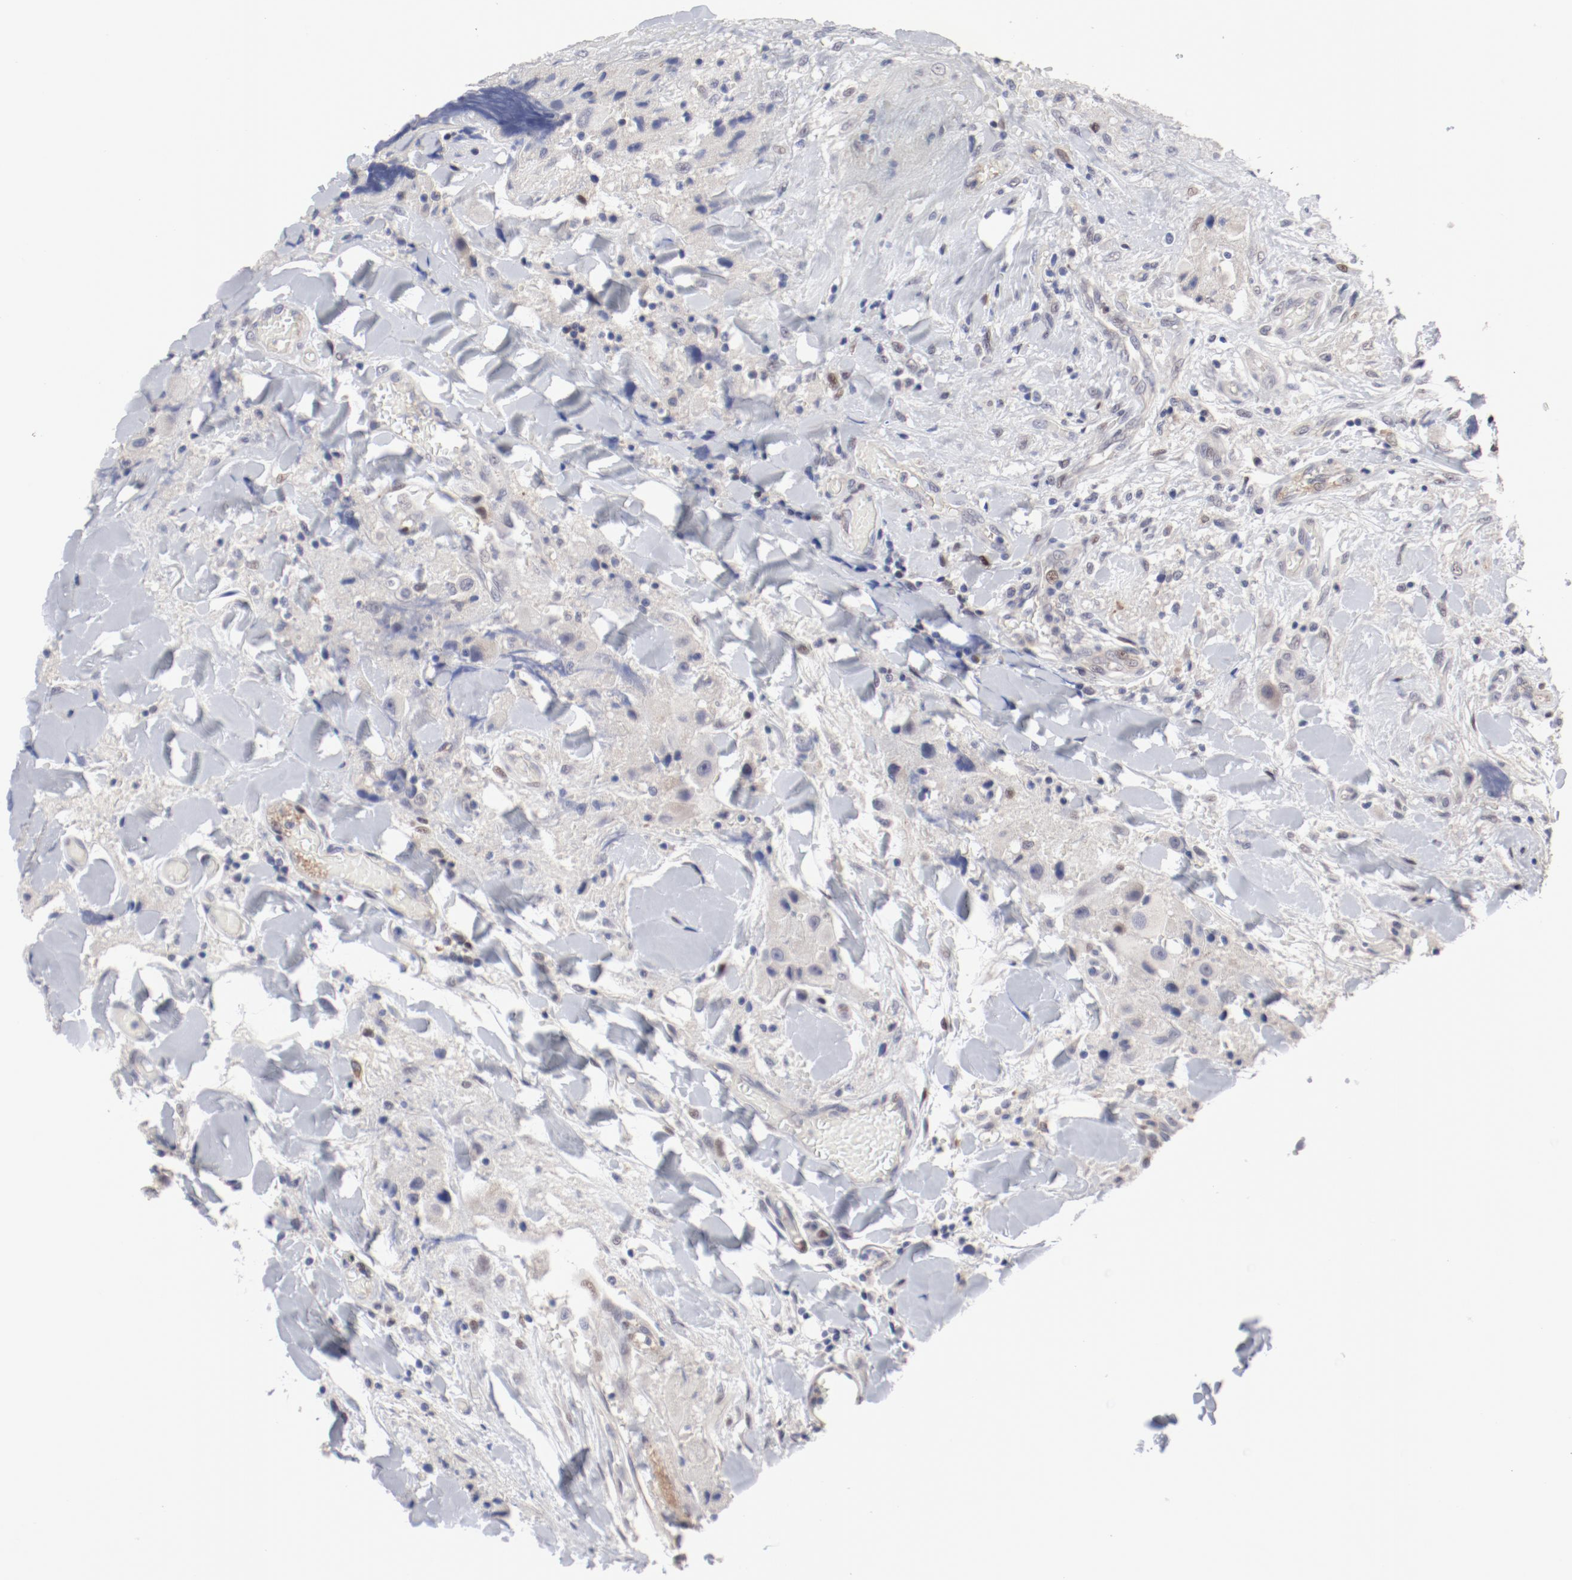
{"staining": {"intensity": "negative", "quantity": "none", "location": "none"}, "tissue": "head and neck cancer", "cell_type": "Tumor cells", "image_type": "cancer", "snomed": [{"axis": "morphology", "description": "Normal tissue, NOS"}, {"axis": "morphology", "description": "Adenocarcinoma, NOS"}, {"axis": "topography", "description": "Salivary gland"}, {"axis": "topography", "description": "Head-Neck"}], "caption": "This is an immunohistochemistry photomicrograph of human head and neck adenocarcinoma. There is no expression in tumor cells.", "gene": "FSCB", "patient": {"sex": "male", "age": 80}}